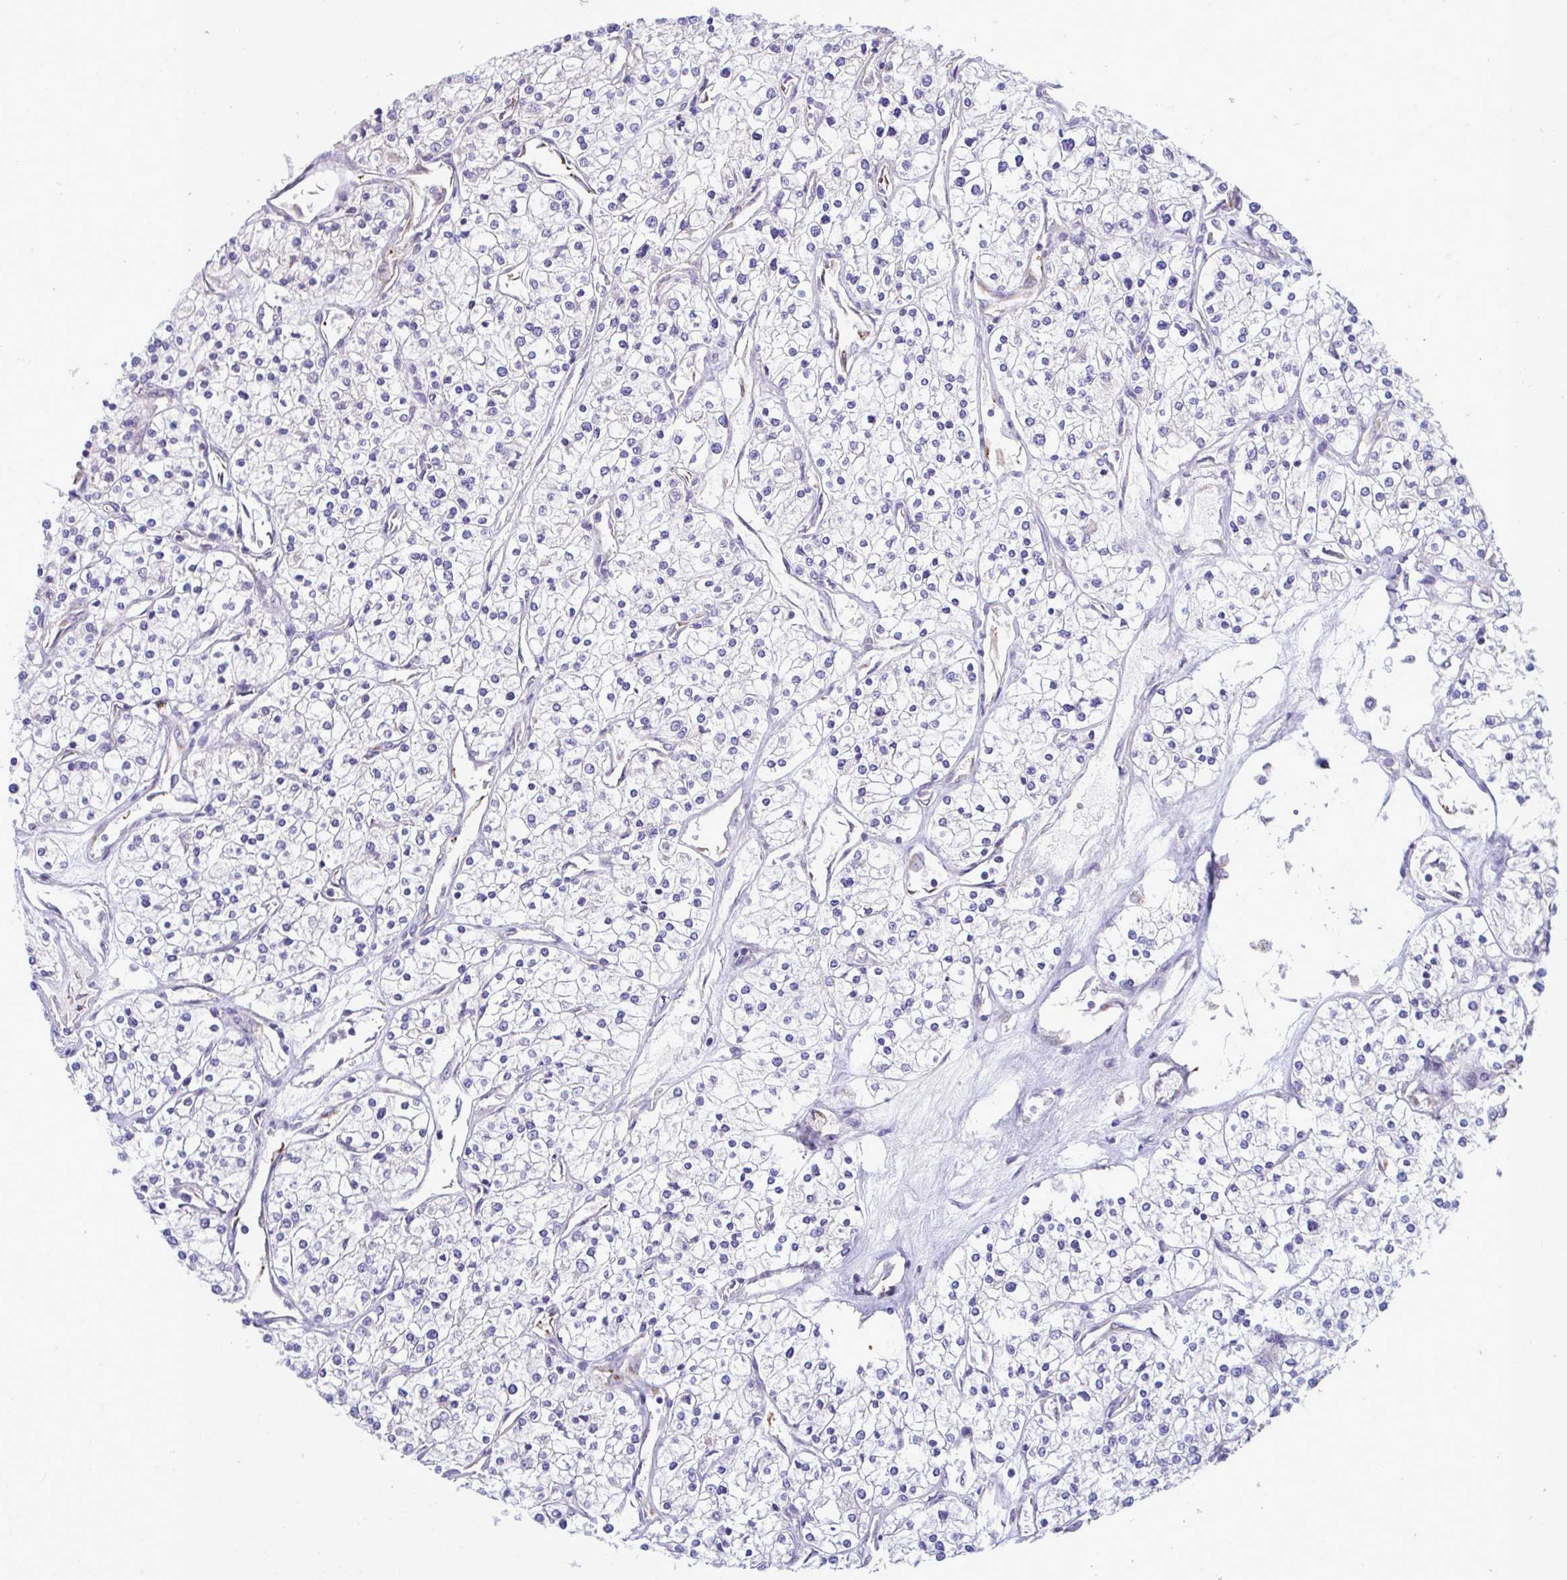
{"staining": {"intensity": "negative", "quantity": "none", "location": "none"}, "tissue": "renal cancer", "cell_type": "Tumor cells", "image_type": "cancer", "snomed": [{"axis": "morphology", "description": "Adenocarcinoma, NOS"}, {"axis": "topography", "description": "Kidney"}], "caption": "The micrograph exhibits no staining of tumor cells in renal adenocarcinoma.", "gene": "PIGK", "patient": {"sex": "male", "age": 80}}